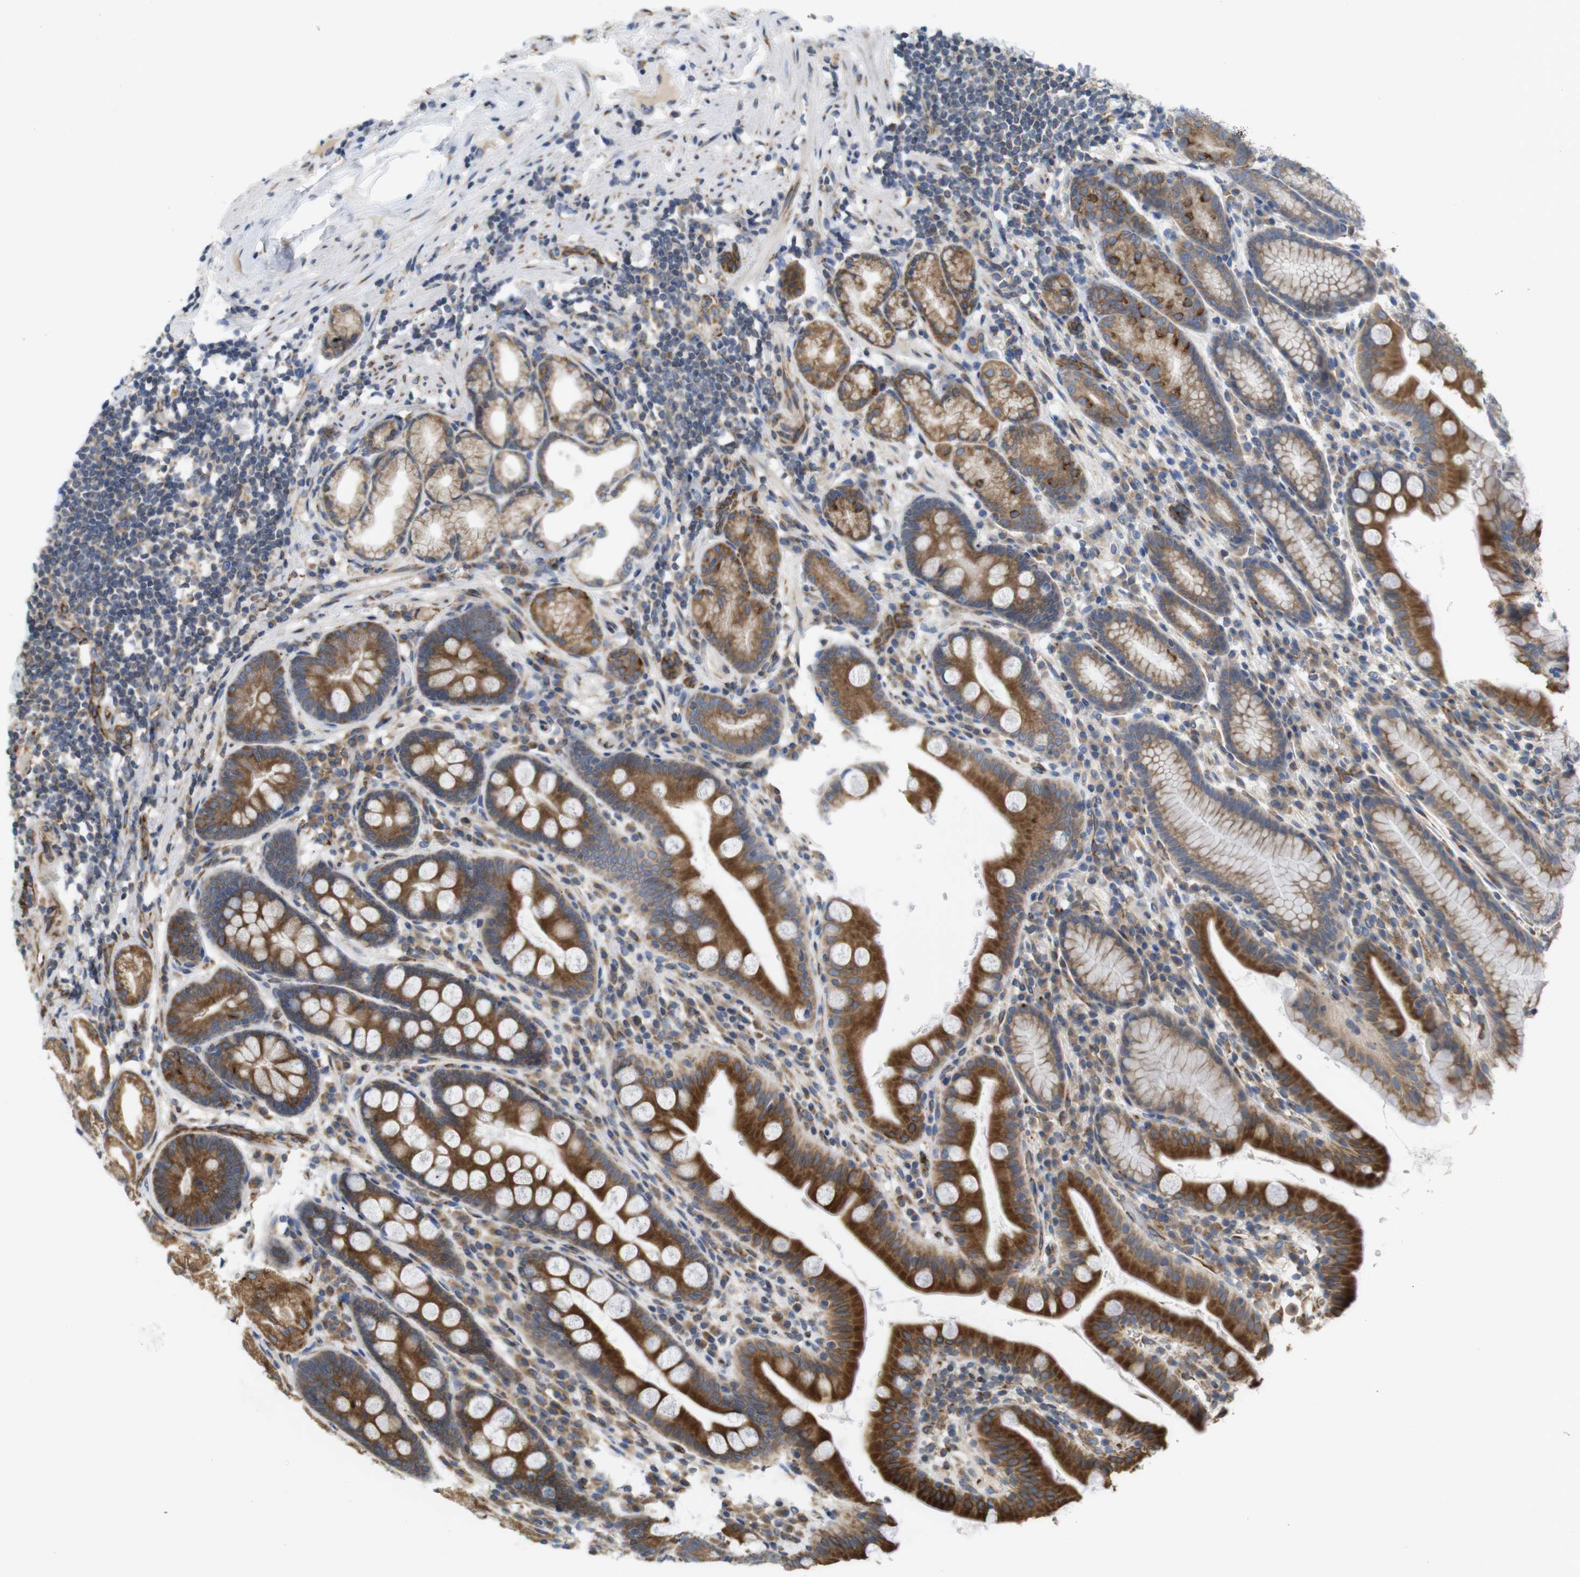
{"staining": {"intensity": "strong", "quantity": ">75%", "location": "cytoplasmic/membranous"}, "tissue": "stomach", "cell_type": "Glandular cells", "image_type": "normal", "snomed": [{"axis": "morphology", "description": "Normal tissue, NOS"}, {"axis": "topography", "description": "Stomach, lower"}], "caption": "Strong cytoplasmic/membranous protein expression is appreciated in about >75% of glandular cells in stomach. (Brightfield microscopy of DAB IHC at high magnification).", "gene": "PCNX2", "patient": {"sex": "male", "age": 52}}